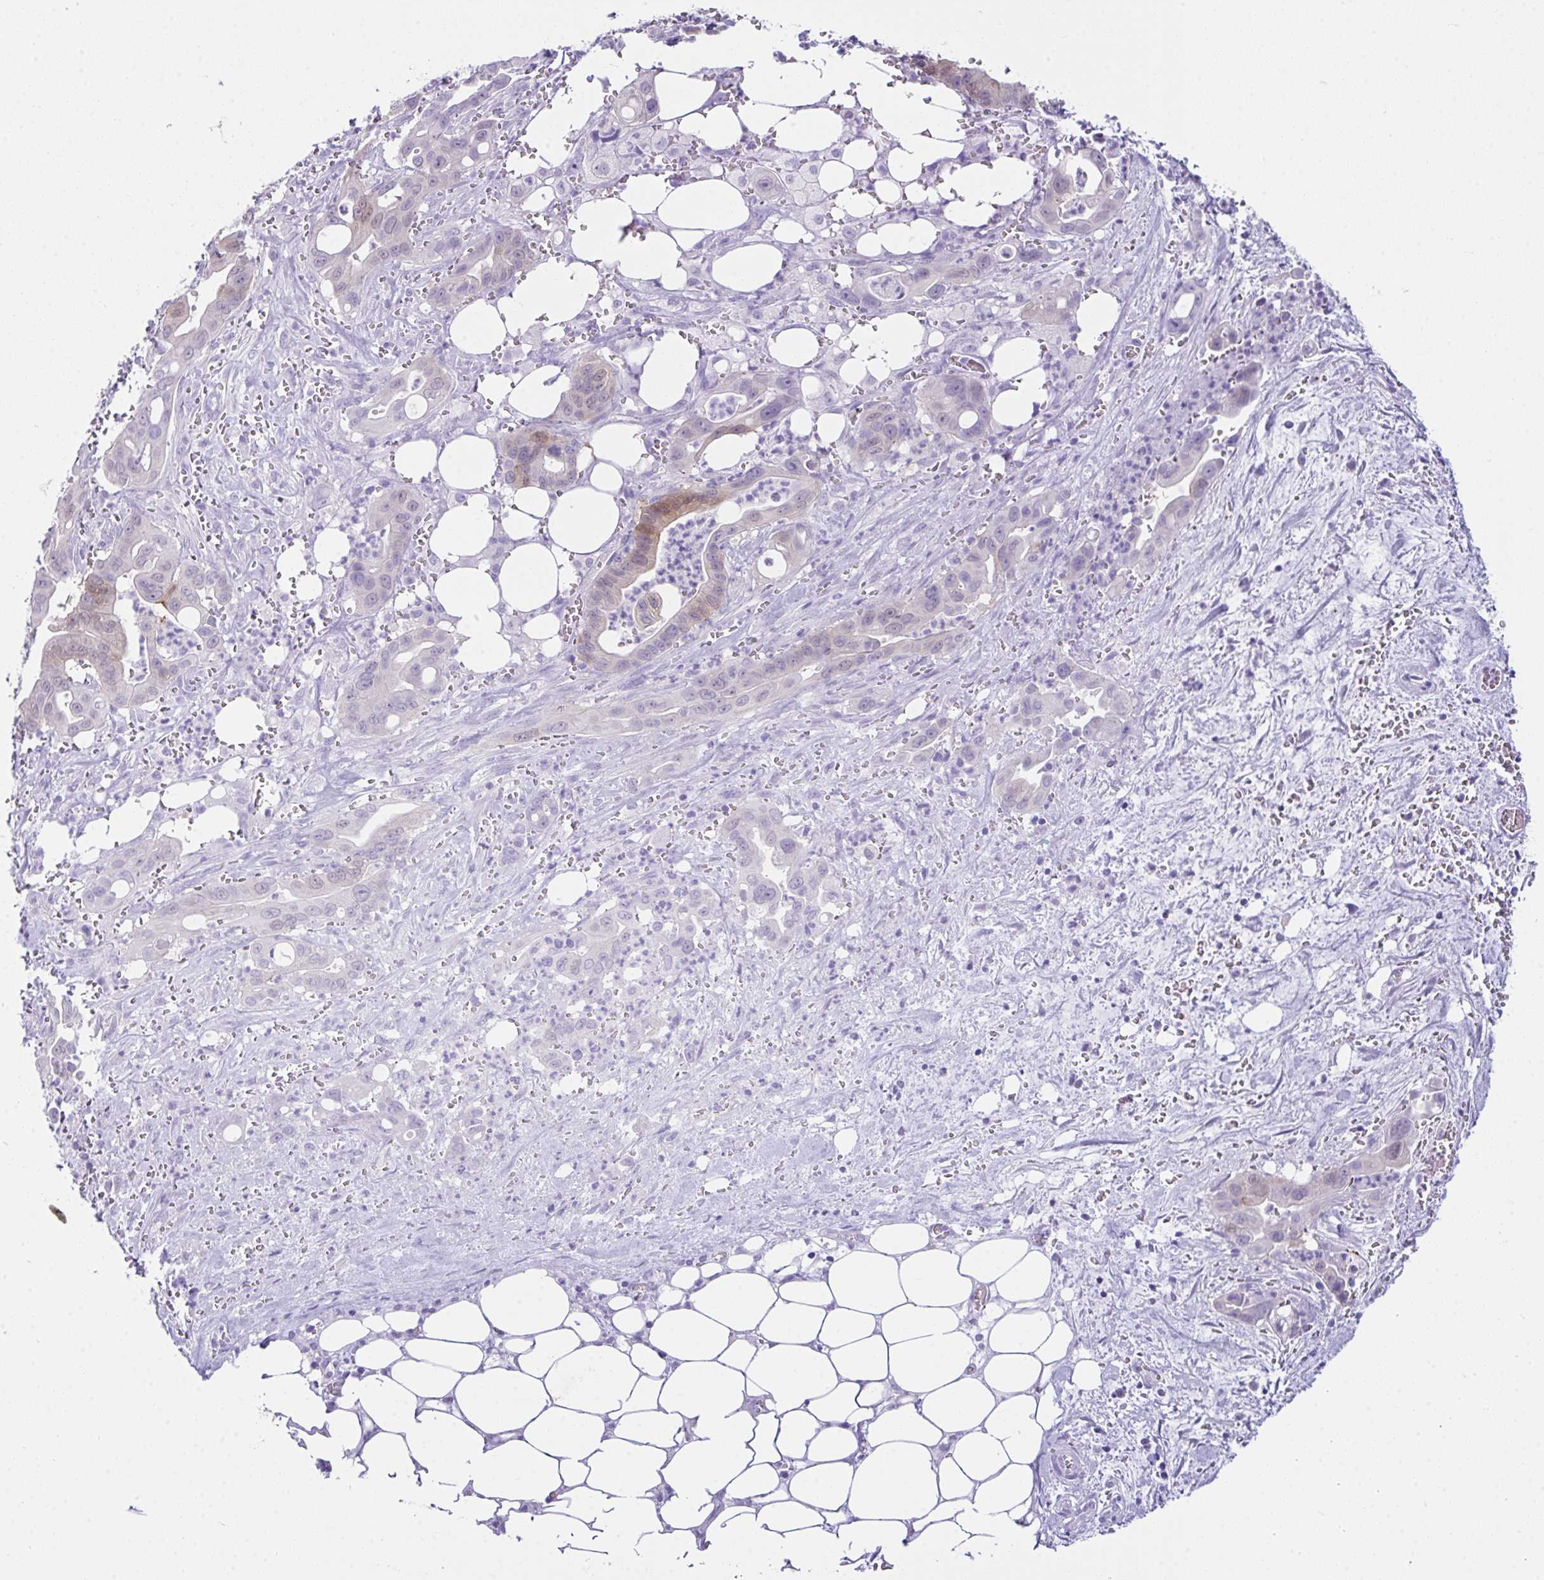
{"staining": {"intensity": "negative", "quantity": "none", "location": "none"}, "tissue": "pancreatic cancer", "cell_type": "Tumor cells", "image_type": "cancer", "snomed": [{"axis": "morphology", "description": "Adenocarcinoma, NOS"}, {"axis": "topography", "description": "Pancreas"}], "caption": "A histopathology image of adenocarcinoma (pancreatic) stained for a protein demonstrates no brown staining in tumor cells.", "gene": "LGALS4", "patient": {"sex": "male", "age": 61}}